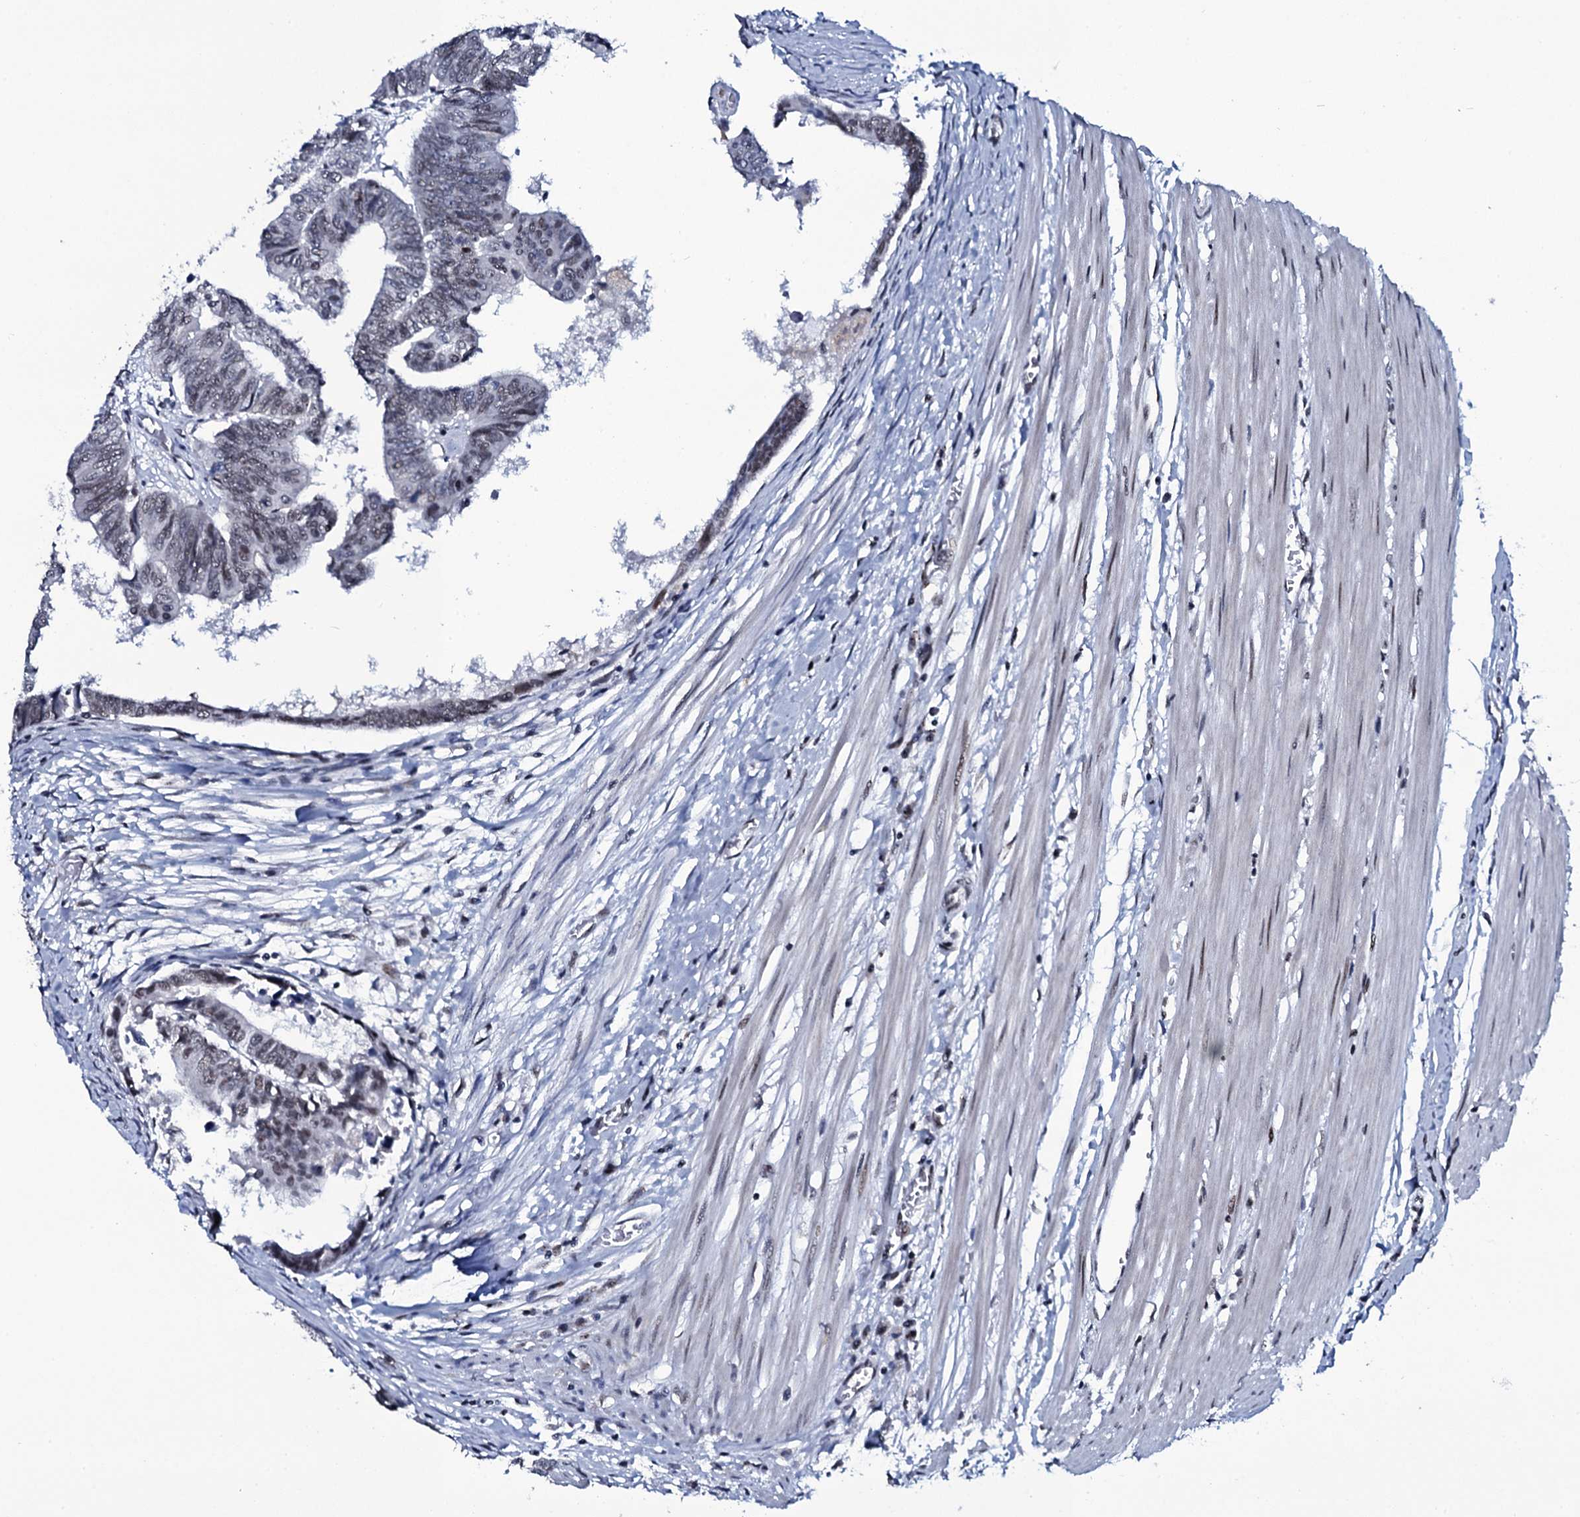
{"staining": {"intensity": "weak", "quantity": ">75%", "location": "nuclear"}, "tissue": "colorectal cancer", "cell_type": "Tumor cells", "image_type": "cancer", "snomed": [{"axis": "morphology", "description": "Adenocarcinoma, NOS"}, {"axis": "topography", "description": "Rectum"}], "caption": "High-magnification brightfield microscopy of colorectal cancer (adenocarcinoma) stained with DAB (3,3'-diaminobenzidine) (brown) and counterstained with hematoxylin (blue). tumor cells exhibit weak nuclear staining is present in approximately>75% of cells.", "gene": "ZMIZ2", "patient": {"sex": "female", "age": 65}}